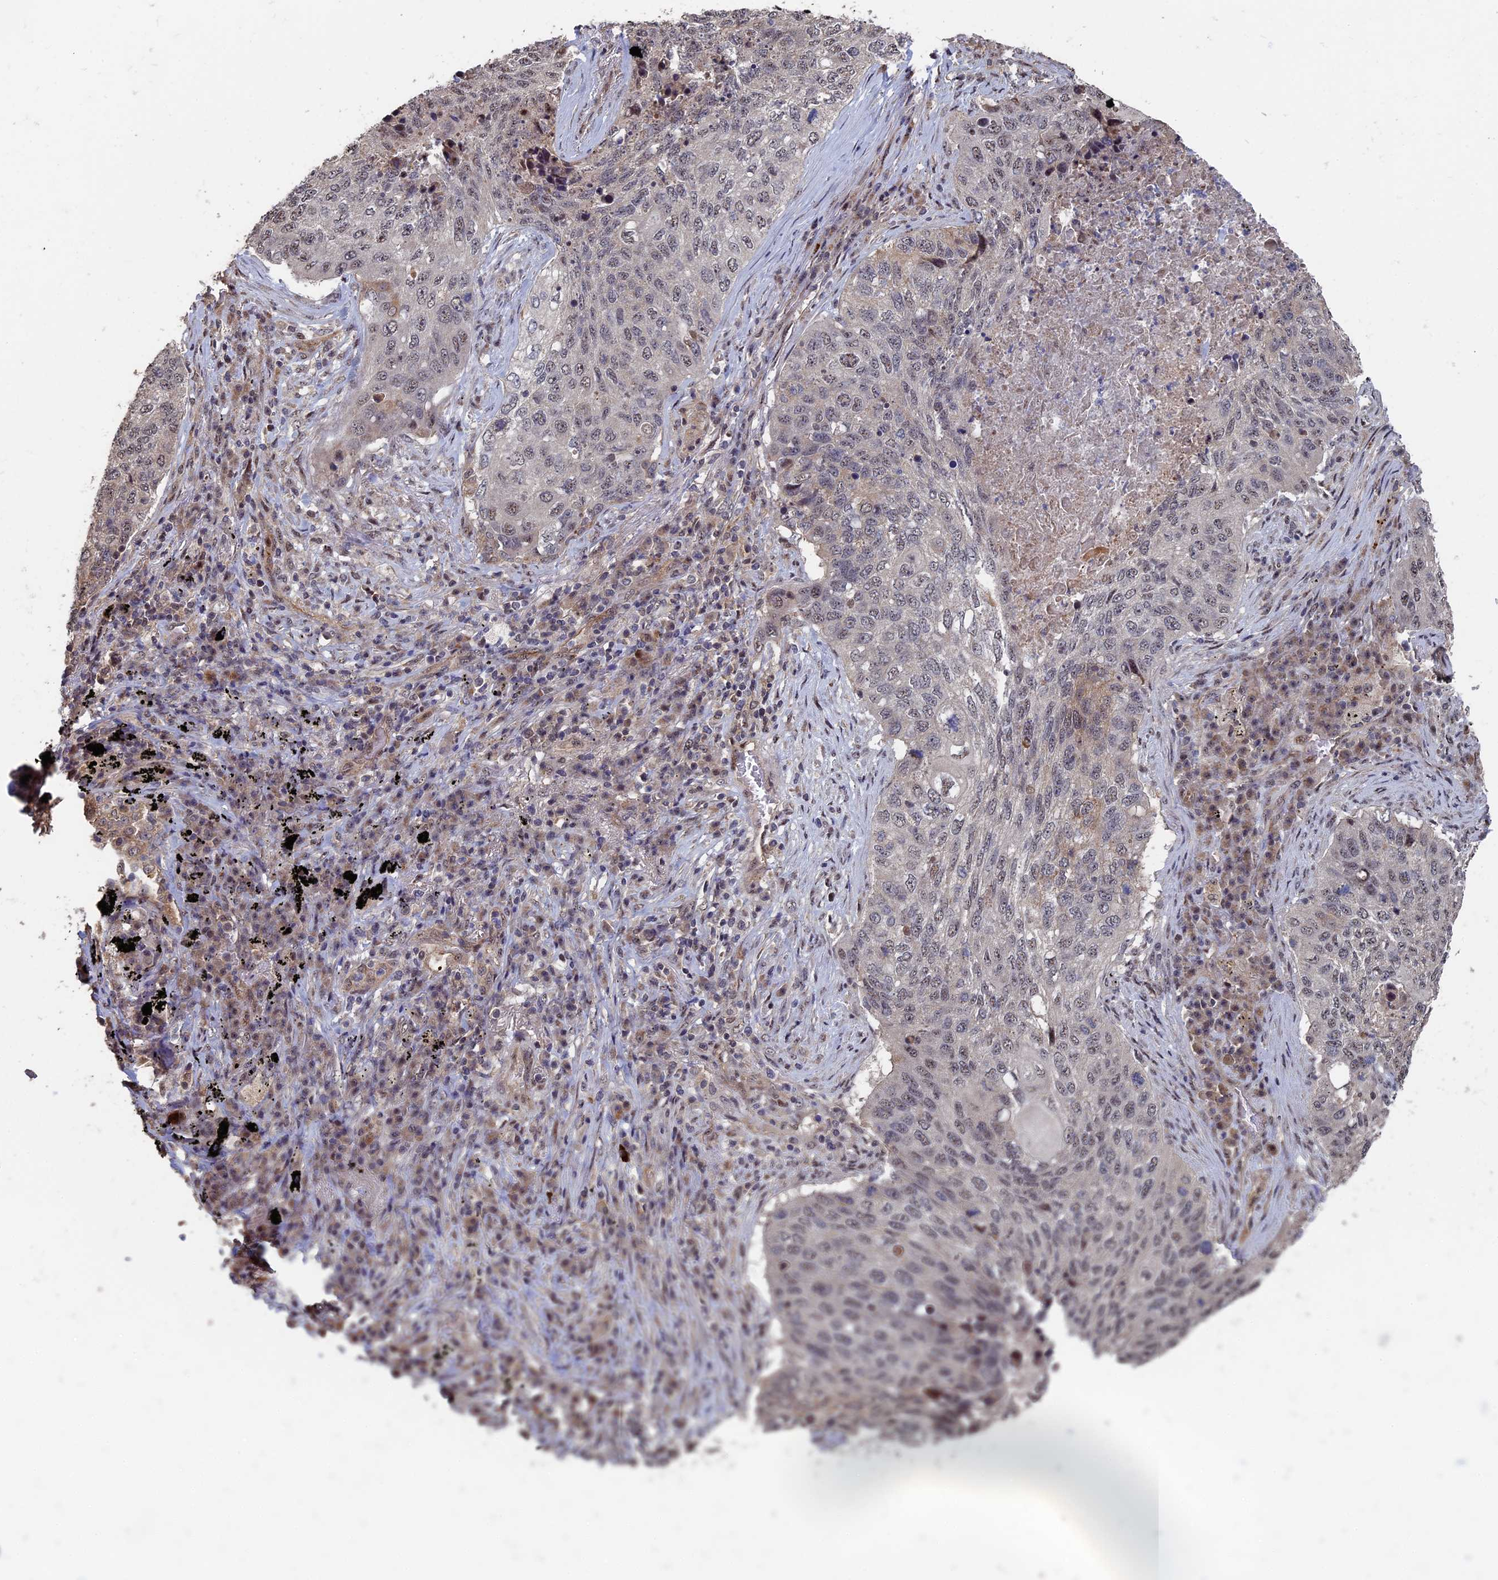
{"staining": {"intensity": "weak", "quantity": "25%-75%", "location": "nuclear"}, "tissue": "lung cancer", "cell_type": "Tumor cells", "image_type": "cancer", "snomed": [{"axis": "morphology", "description": "Squamous cell carcinoma, NOS"}, {"axis": "topography", "description": "Lung"}], "caption": "Approximately 25%-75% of tumor cells in lung squamous cell carcinoma reveal weak nuclear protein positivity as visualized by brown immunohistochemical staining.", "gene": "KIAA1328", "patient": {"sex": "female", "age": 63}}